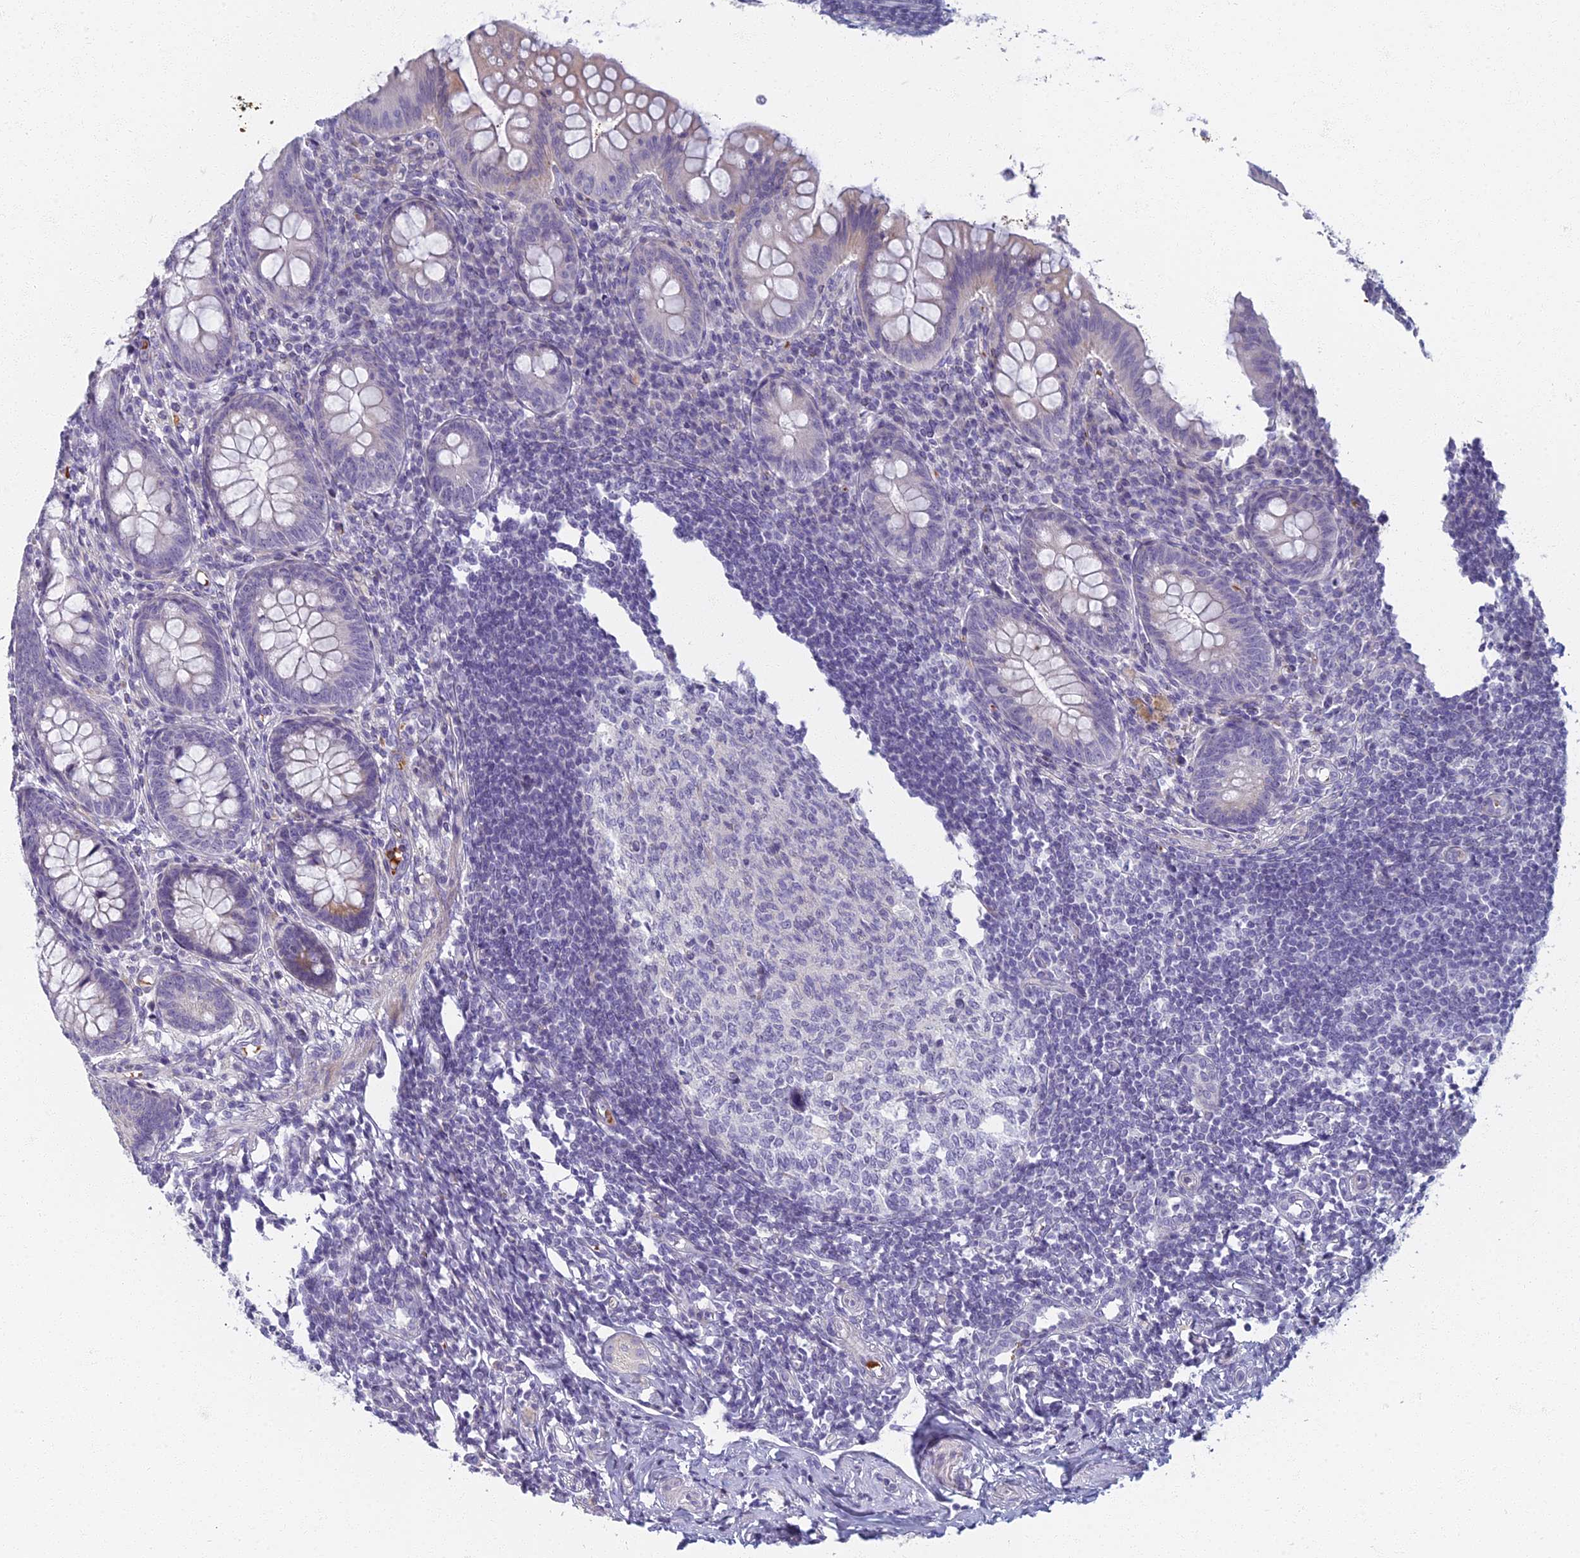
{"staining": {"intensity": "weak", "quantity": "<25%", "location": "cytoplasmic/membranous"}, "tissue": "appendix", "cell_type": "Glandular cells", "image_type": "normal", "snomed": [{"axis": "morphology", "description": "Normal tissue, NOS"}, {"axis": "topography", "description": "Appendix"}], "caption": "High power microscopy micrograph of an IHC photomicrograph of normal appendix, revealing no significant staining in glandular cells.", "gene": "ARL15", "patient": {"sex": "female", "age": 33}}